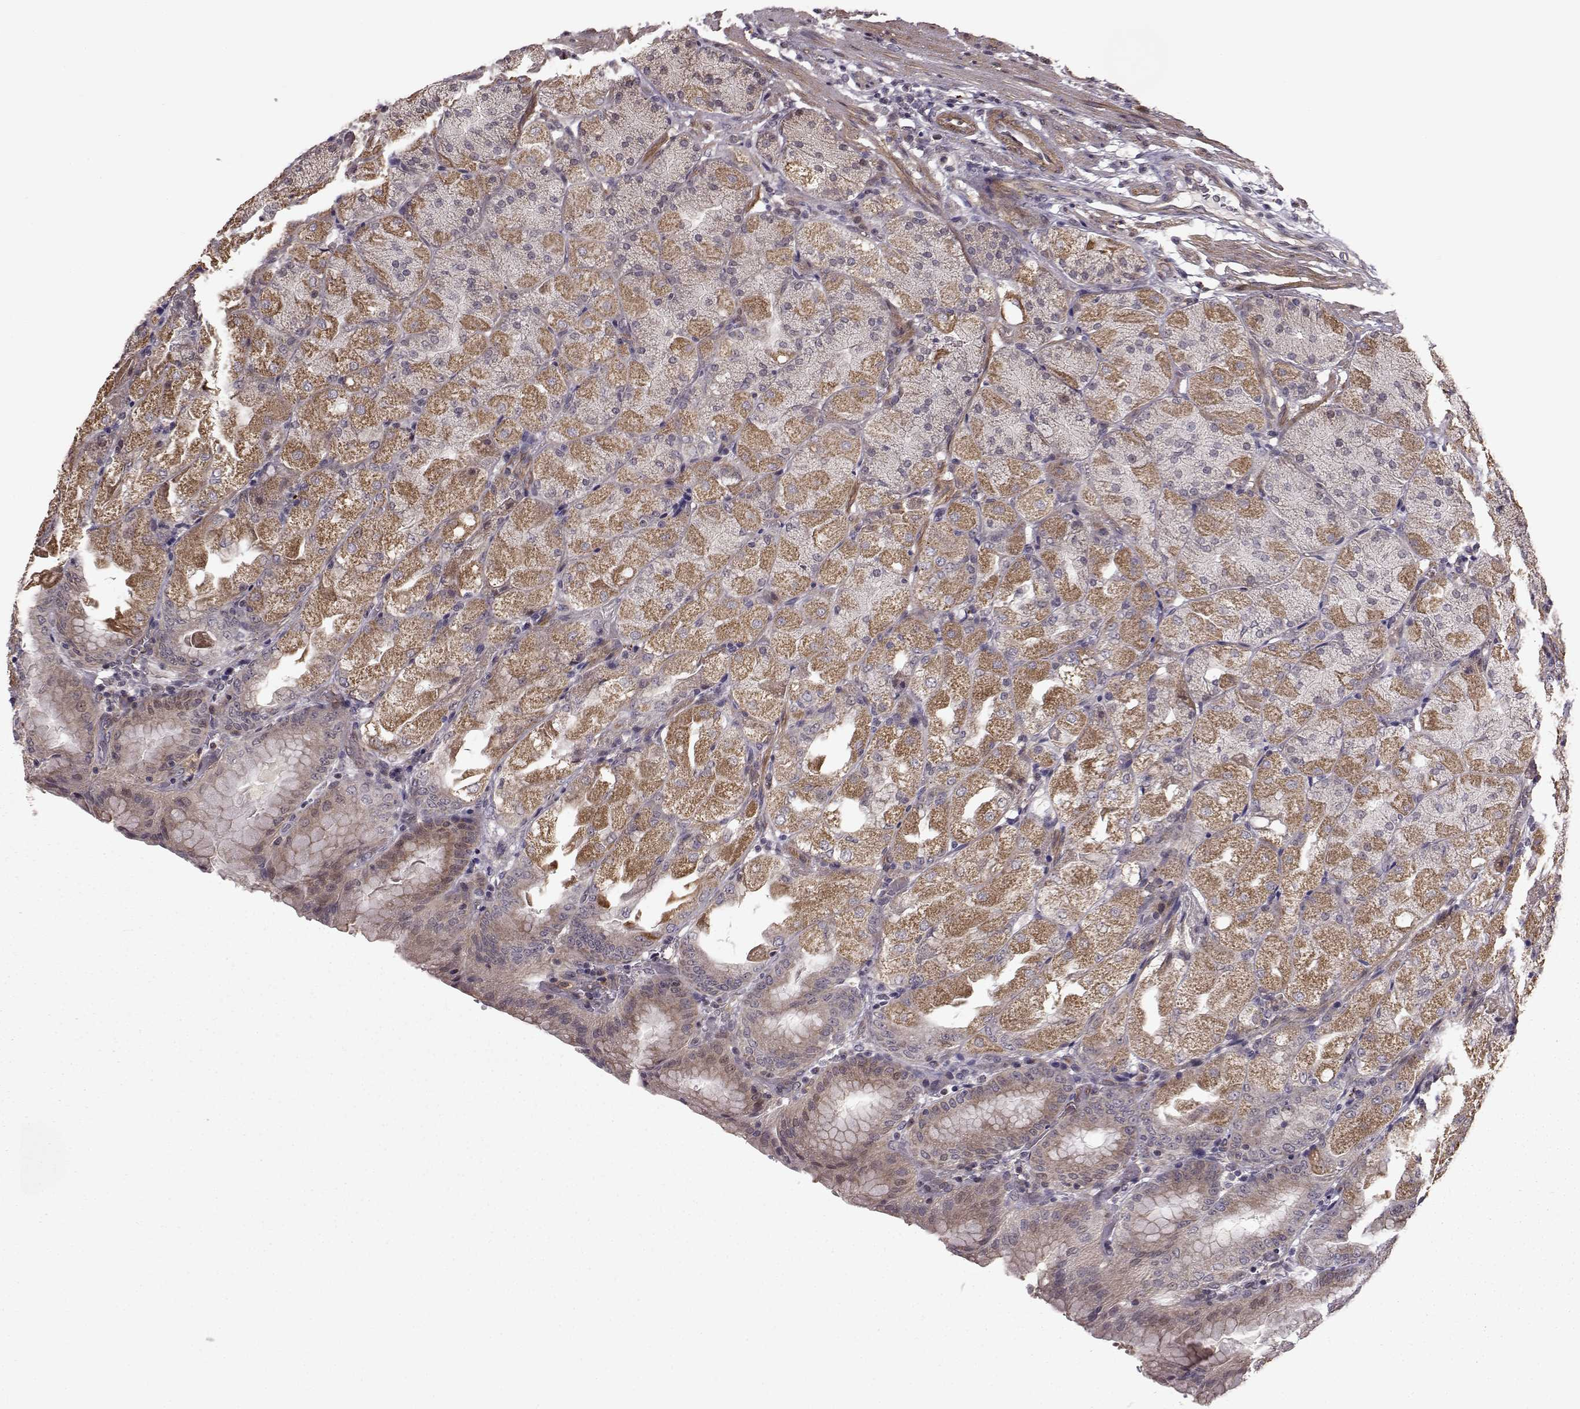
{"staining": {"intensity": "strong", "quantity": "<25%", "location": "cytoplasmic/membranous"}, "tissue": "stomach", "cell_type": "Glandular cells", "image_type": "normal", "snomed": [{"axis": "morphology", "description": "Normal tissue, NOS"}, {"axis": "topography", "description": "Stomach, upper"}, {"axis": "topography", "description": "Stomach"}, {"axis": "topography", "description": "Stomach, lower"}], "caption": "Immunohistochemical staining of benign stomach exhibits medium levels of strong cytoplasmic/membranous staining in approximately <25% of glandular cells.", "gene": "BACH2", "patient": {"sex": "male", "age": 62}}